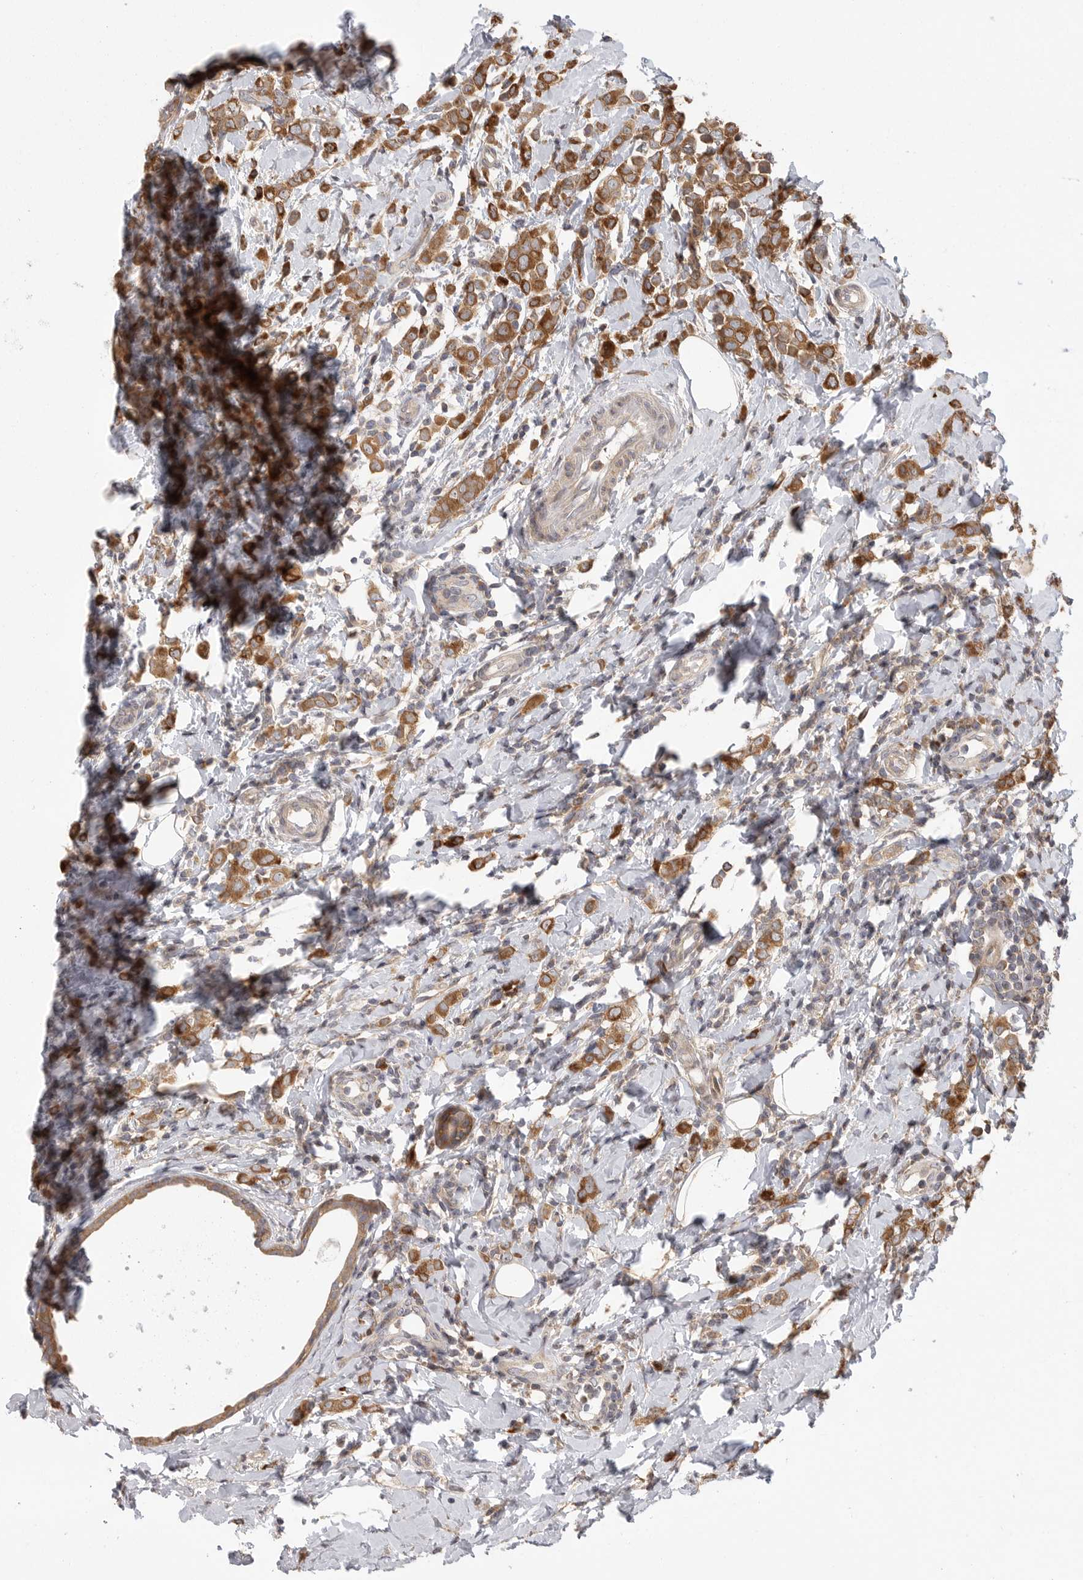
{"staining": {"intensity": "moderate", "quantity": ">75%", "location": "cytoplasmic/membranous"}, "tissue": "breast cancer", "cell_type": "Tumor cells", "image_type": "cancer", "snomed": [{"axis": "morphology", "description": "Lobular carcinoma"}, {"axis": "topography", "description": "Breast"}], "caption": "Immunohistochemical staining of human breast cancer shows medium levels of moderate cytoplasmic/membranous protein positivity in about >75% of tumor cells. (Brightfield microscopy of DAB IHC at high magnification).", "gene": "OXR1", "patient": {"sex": "female", "age": 47}}